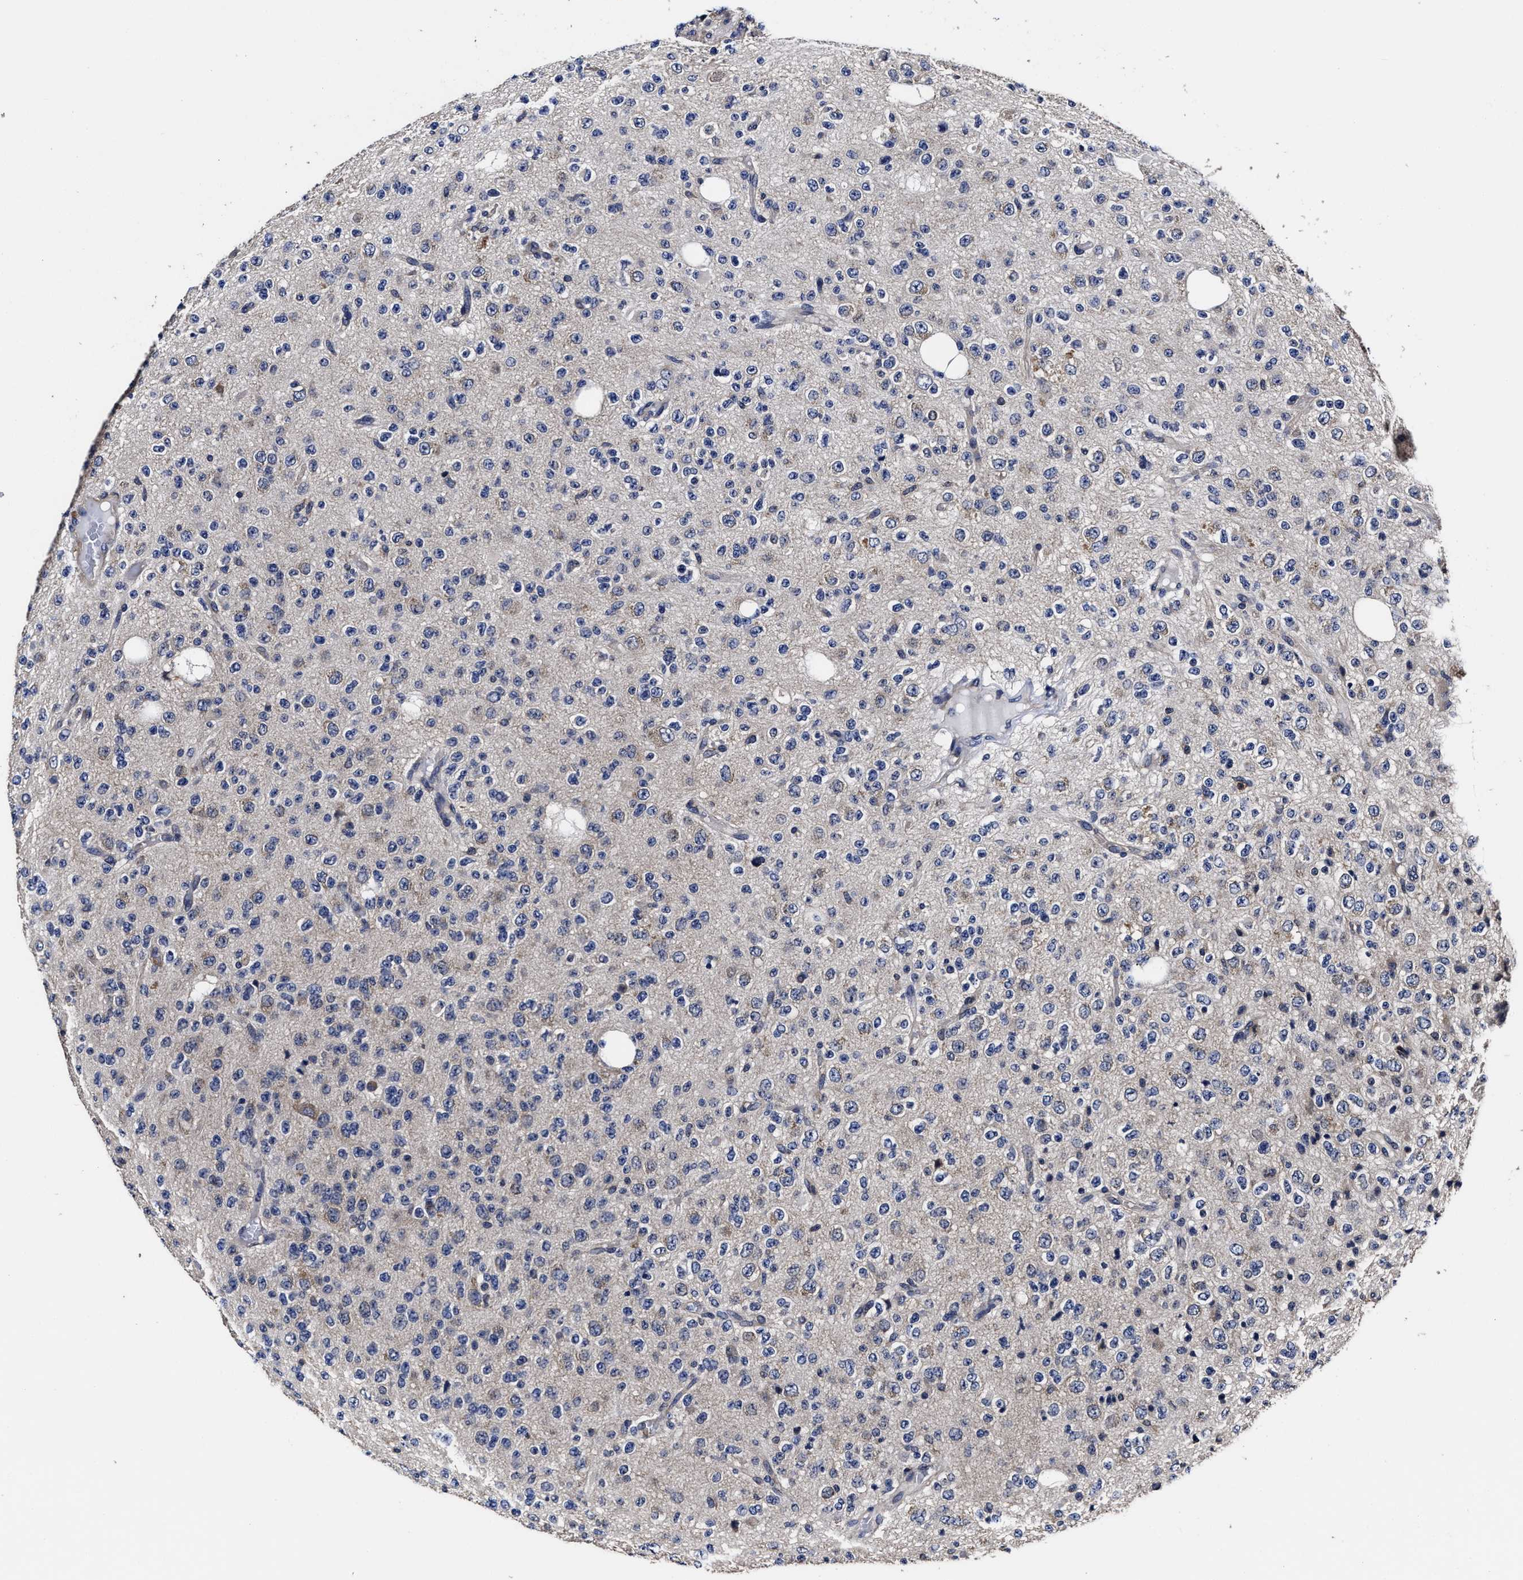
{"staining": {"intensity": "negative", "quantity": "none", "location": "none"}, "tissue": "glioma", "cell_type": "Tumor cells", "image_type": "cancer", "snomed": [{"axis": "morphology", "description": "Glioma, malignant, High grade"}, {"axis": "topography", "description": "pancreas cauda"}], "caption": "Glioma was stained to show a protein in brown. There is no significant staining in tumor cells.", "gene": "AVEN", "patient": {"sex": "male", "age": 60}}